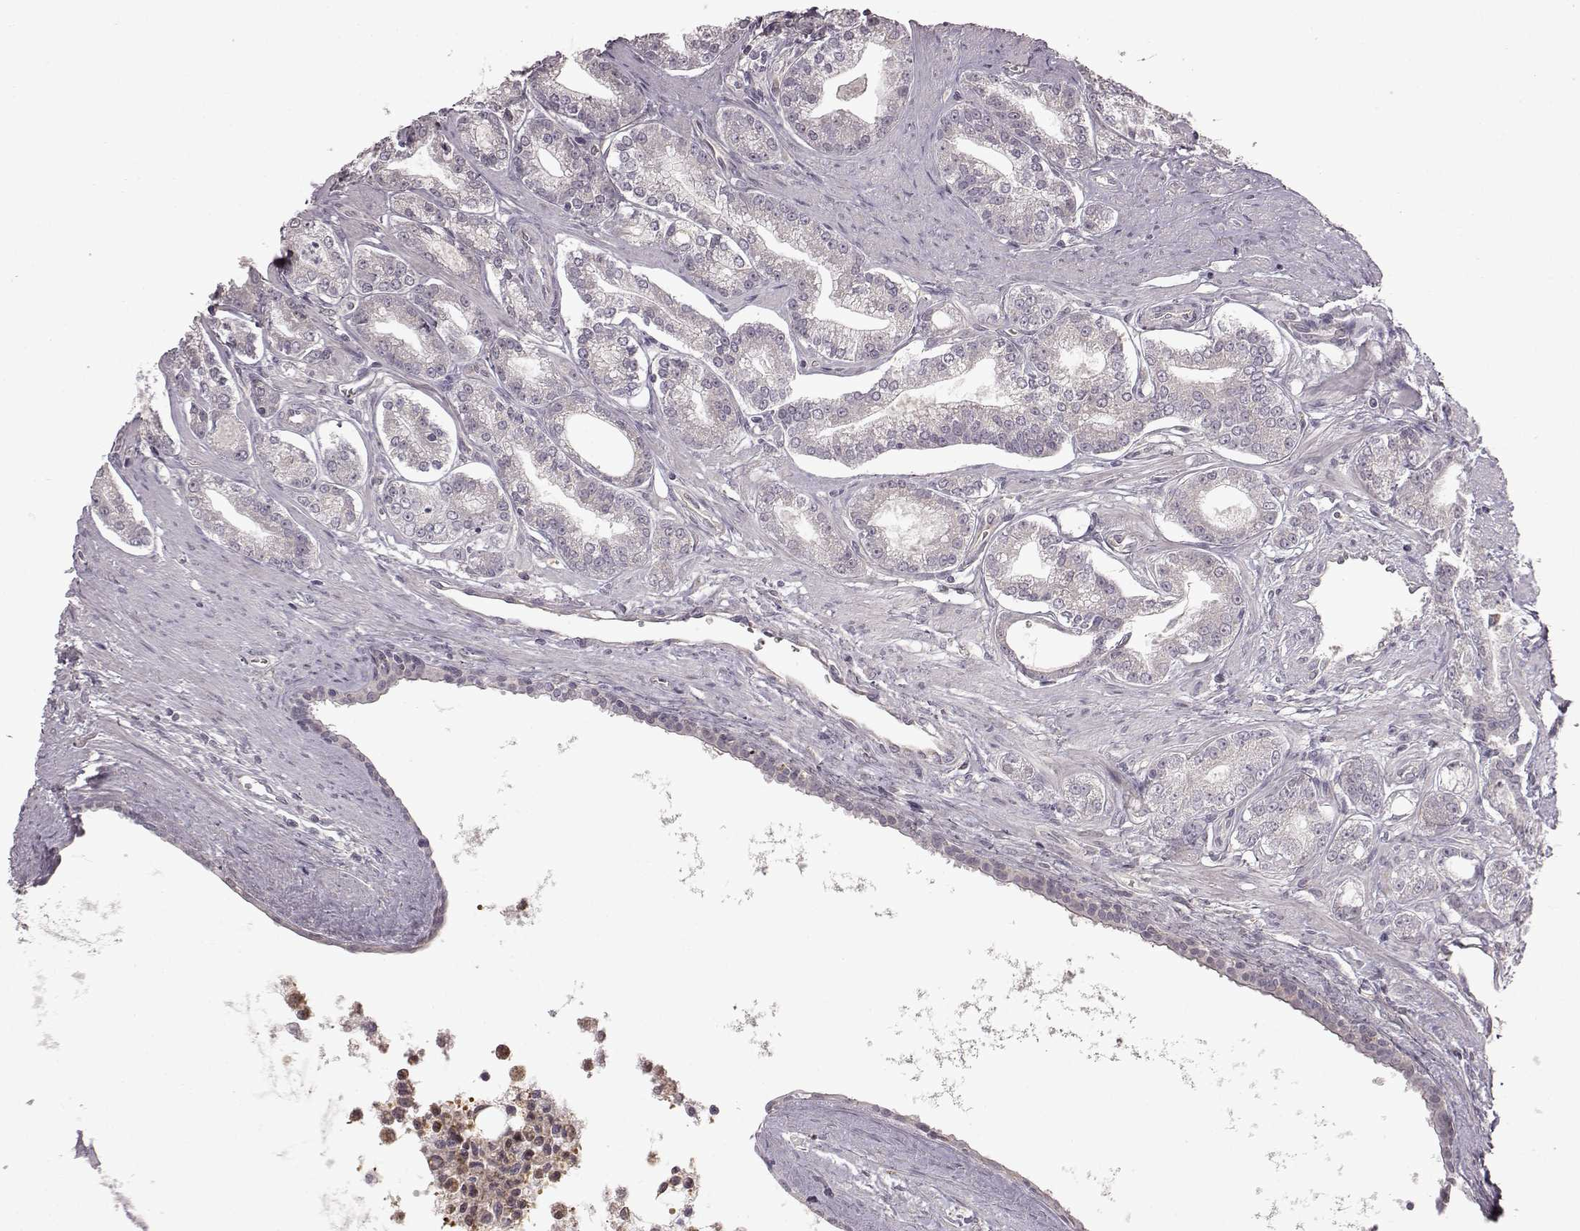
{"staining": {"intensity": "negative", "quantity": "none", "location": "none"}, "tissue": "prostate cancer", "cell_type": "Tumor cells", "image_type": "cancer", "snomed": [{"axis": "morphology", "description": "Adenocarcinoma, NOS"}, {"axis": "topography", "description": "Prostate"}], "caption": "Human prostate adenocarcinoma stained for a protein using immunohistochemistry (IHC) shows no staining in tumor cells.", "gene": "B3GNT6", "patient": {"sex": "male", "age": 71}}